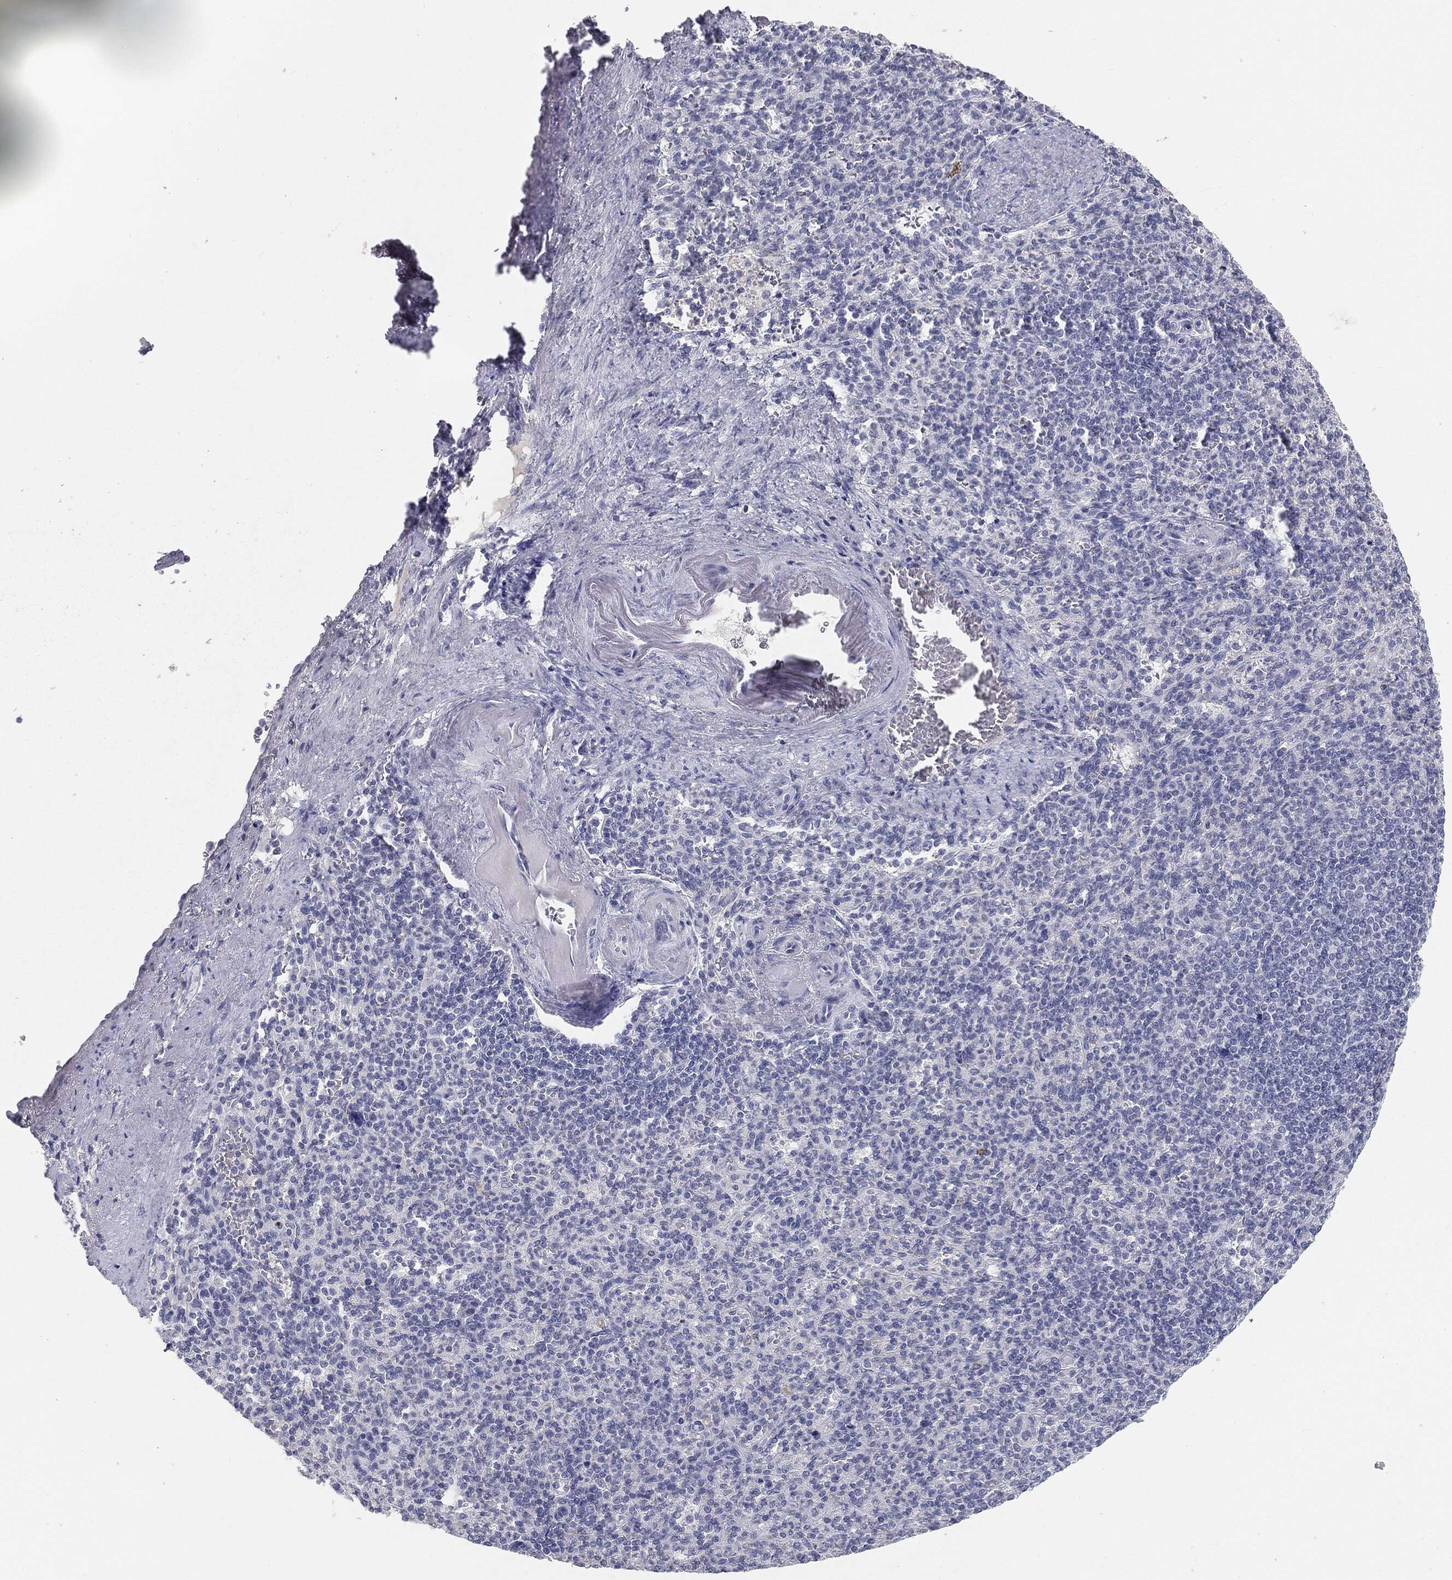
{"staining": {"intensity": "negative", "quantity": "none", "location": "none"}, "tissue": "spleen", "cell_type": "Cells in red pulp", "image_type": "normal", "snomed": [{"axis": "morphology", "description": "Normal tissue, NOS"}, {"axis": "topography", "description": "Spleen"}], "caption": "Cells in red pulp show no significant protein staining in benign spleen. Brightfield microscopy of immunohistochemistry stained with DAB (3,3'-diaminobenzidine) (brown) and hematoxylin (blue), captured at high magnification.", "gene": "MUC1", "patient": {"sex": "female", "age": 74}}